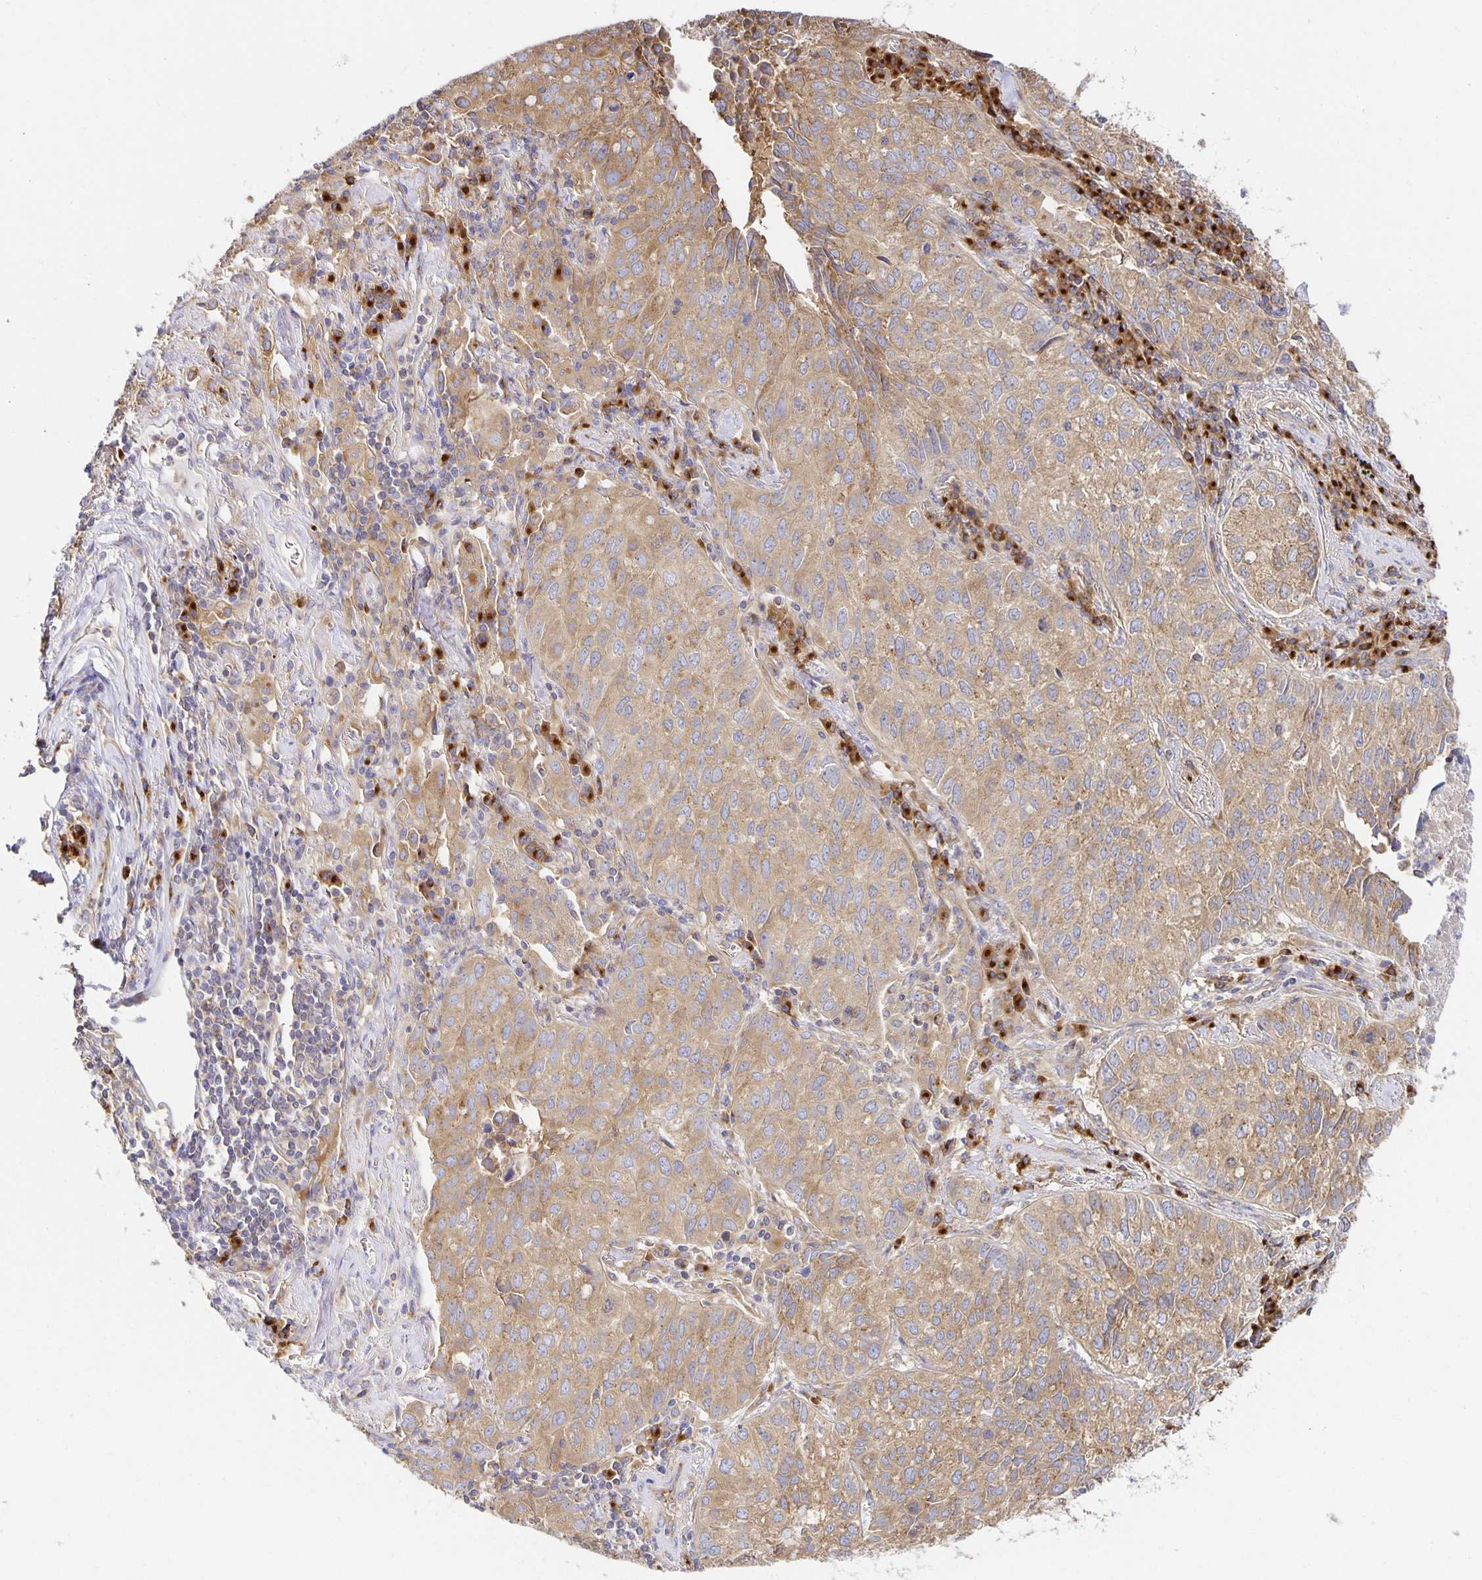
{"staining": {"intensity": "weak", "quantity": ">75%", "location": "cytoplasmic/membranous"}, "tissue": "lung cancer", "cell_type": "Tumor cells", "image_type": "cancer", "snomed": [{"axis": "morphology", "description": "Adenocarcinoma, NOS"}, {"axis": "topography", "description": "Lung"}], "caption": "Immunohistochemistry histopathology image of neoplastic tissue: human lung adenocarcinoma stained using immunohistochemistry (IHC) exhibits low levels of weak protein expression localized specifically in the cytoplasmic/membranous of tumor cells, appearing as a cytoplasmic/membranous brown color.", "gene": "USO1", "patient": {"sex": "female", "age": 50}}